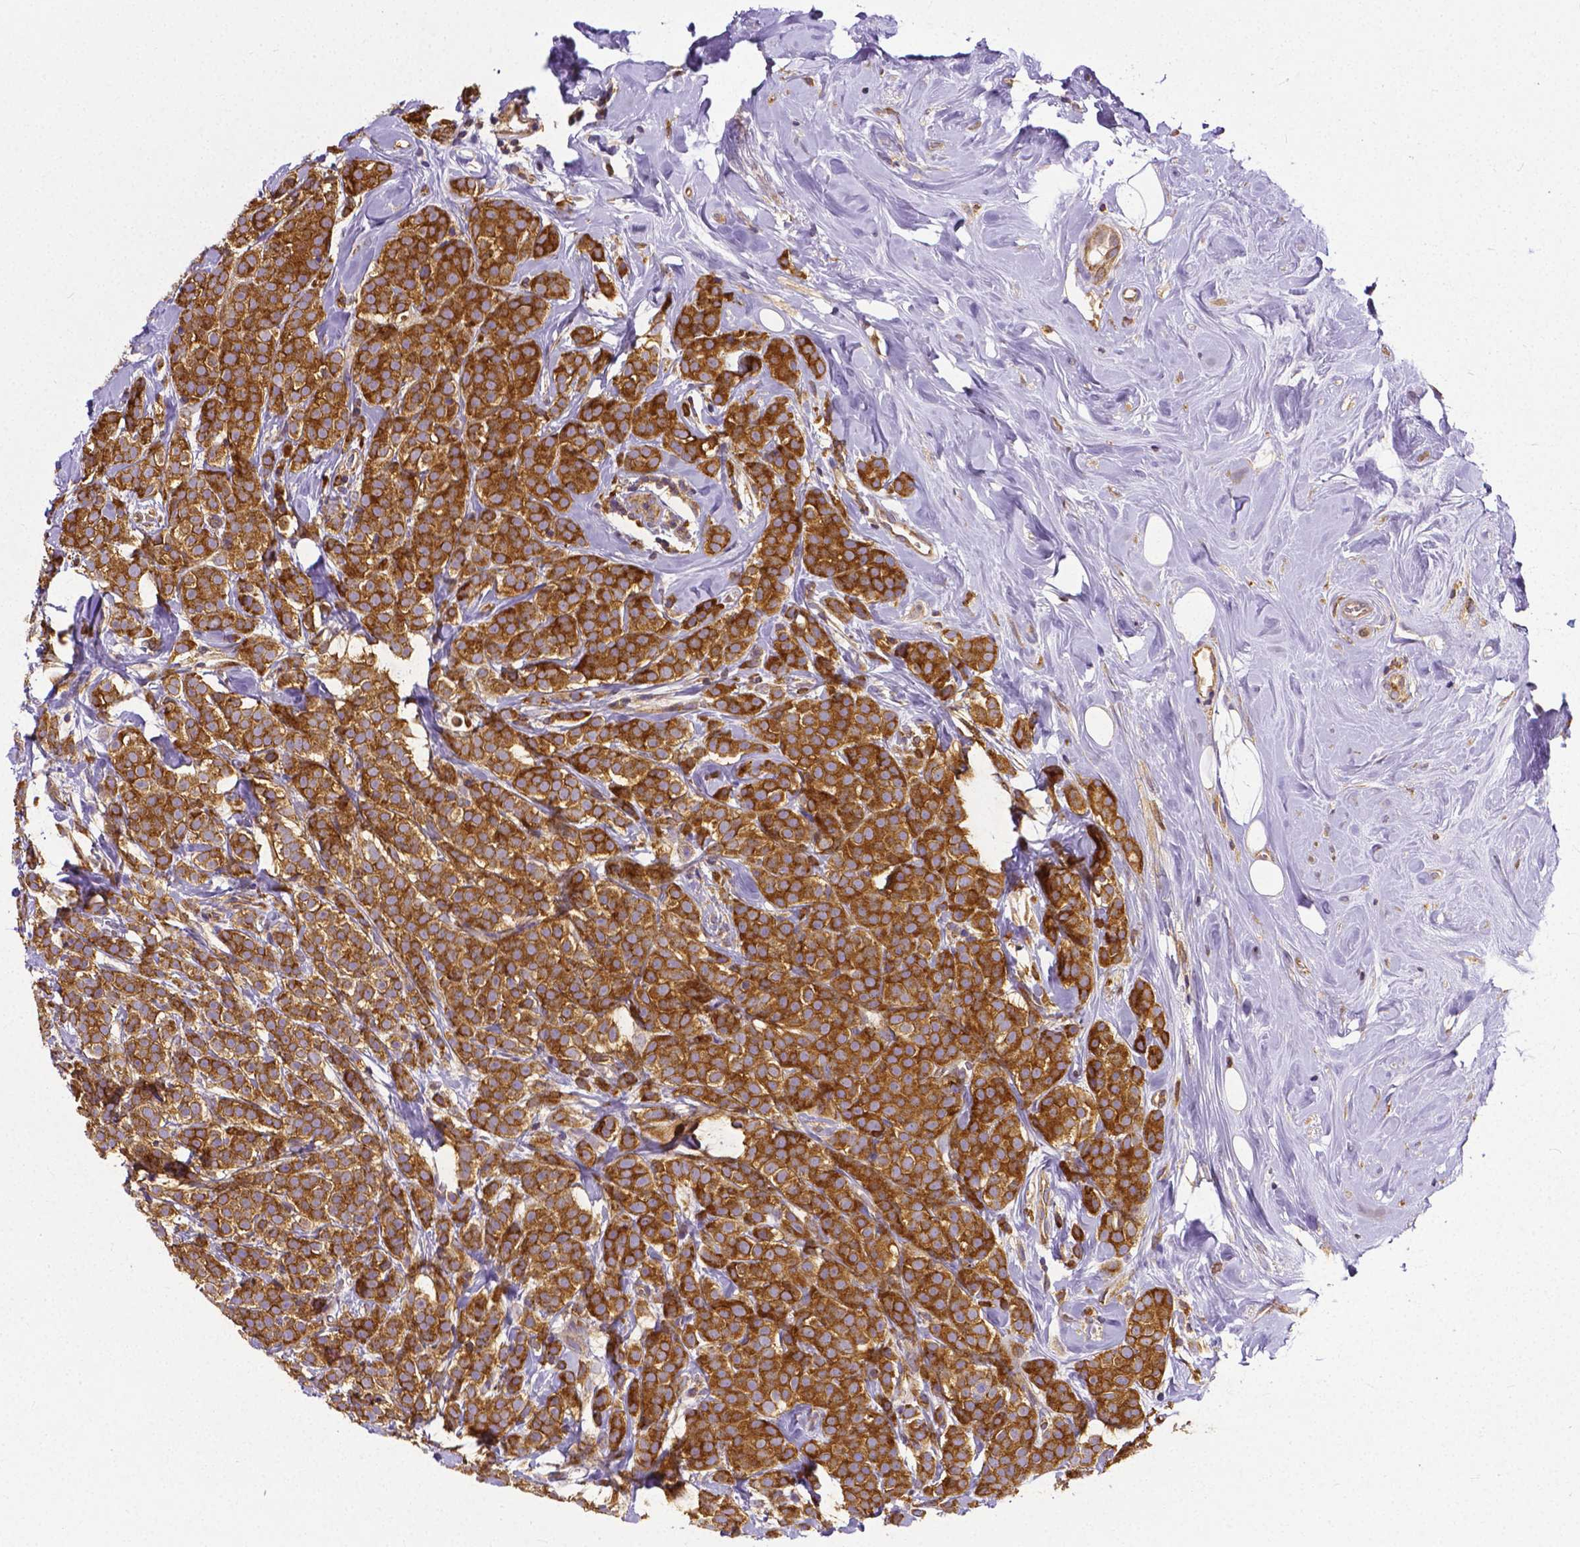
{"staining": {"intensity": "strong", "quantity": ">75%", "location": "cytoplasmic/membranous"}, "tissue": "breast cancer", "cell_type": "Tumor cells", "image_type": "cancer", "snomed": [{"axis": "morphology", "description": "Lobular carcinoma"}, {"axis": "topography", "description": "Breast"}], "caption": "A micrograph showing strong cytoplasmic/membranous staining in approximately >75% of tumor cells in breast cancer, as visualized by brown immunohistochemical staining.", "gene": "DICER1", "patient": {"sex": "female", "age": 49}}